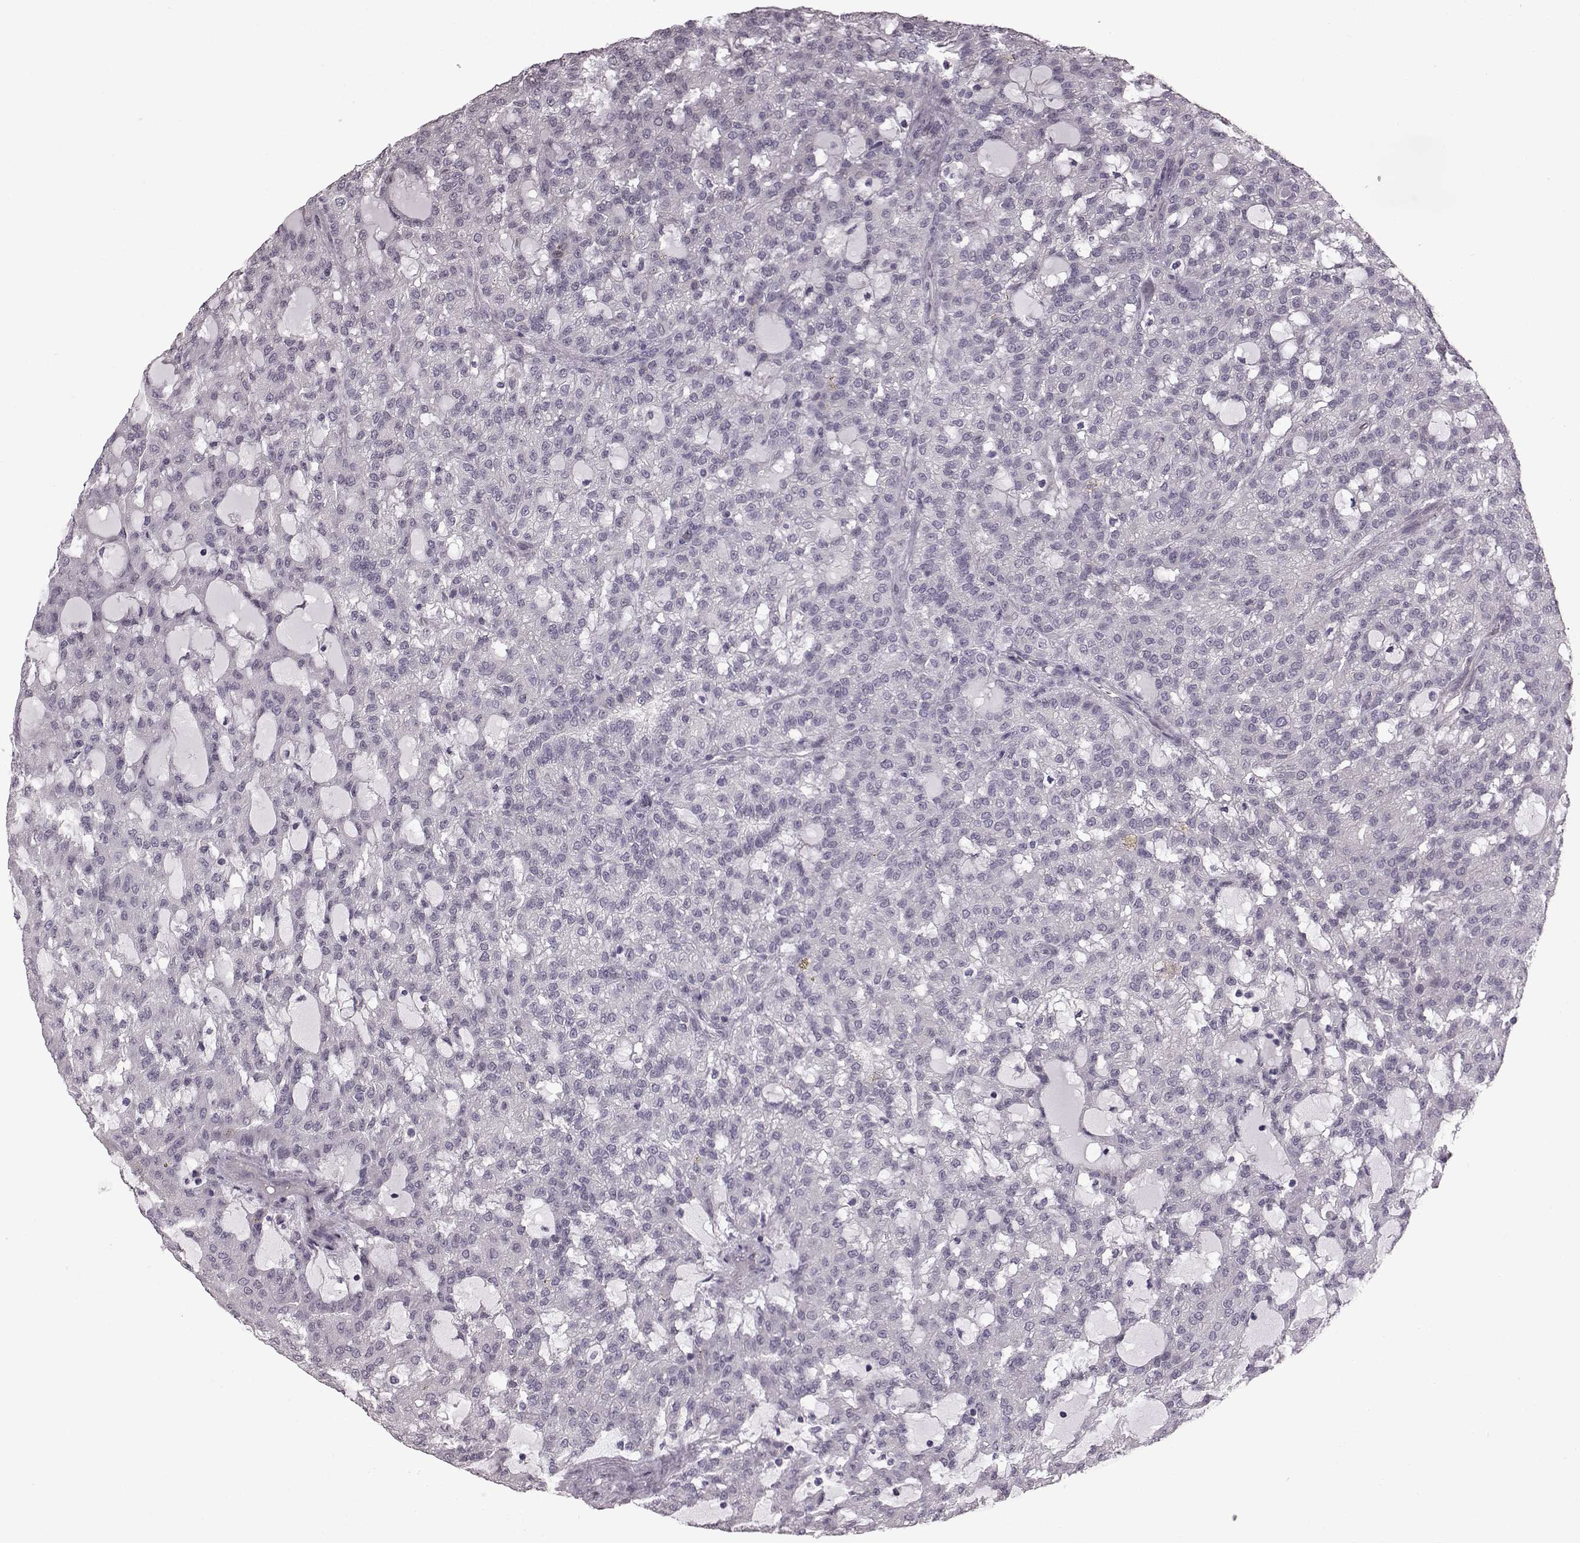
{"staining": {"intensity": "negative", "quantity": "none", "location": "none"}, "tissue": "renal cancer", "cell_type": "Tumor cells", "image_type": "cancer", "snomed": [{"axis": "morphology", "description": "Adenocarcinoma, NOS"}, {"axis": "topography", "description": "Kidney"}], "caption": "A photomicrograph of adenocarcinoma (renal) stained for a protein shows no brown staining in tumor cells.", "gene": "TCHHL1", "patient": {"sex": "male", "age": 63}}